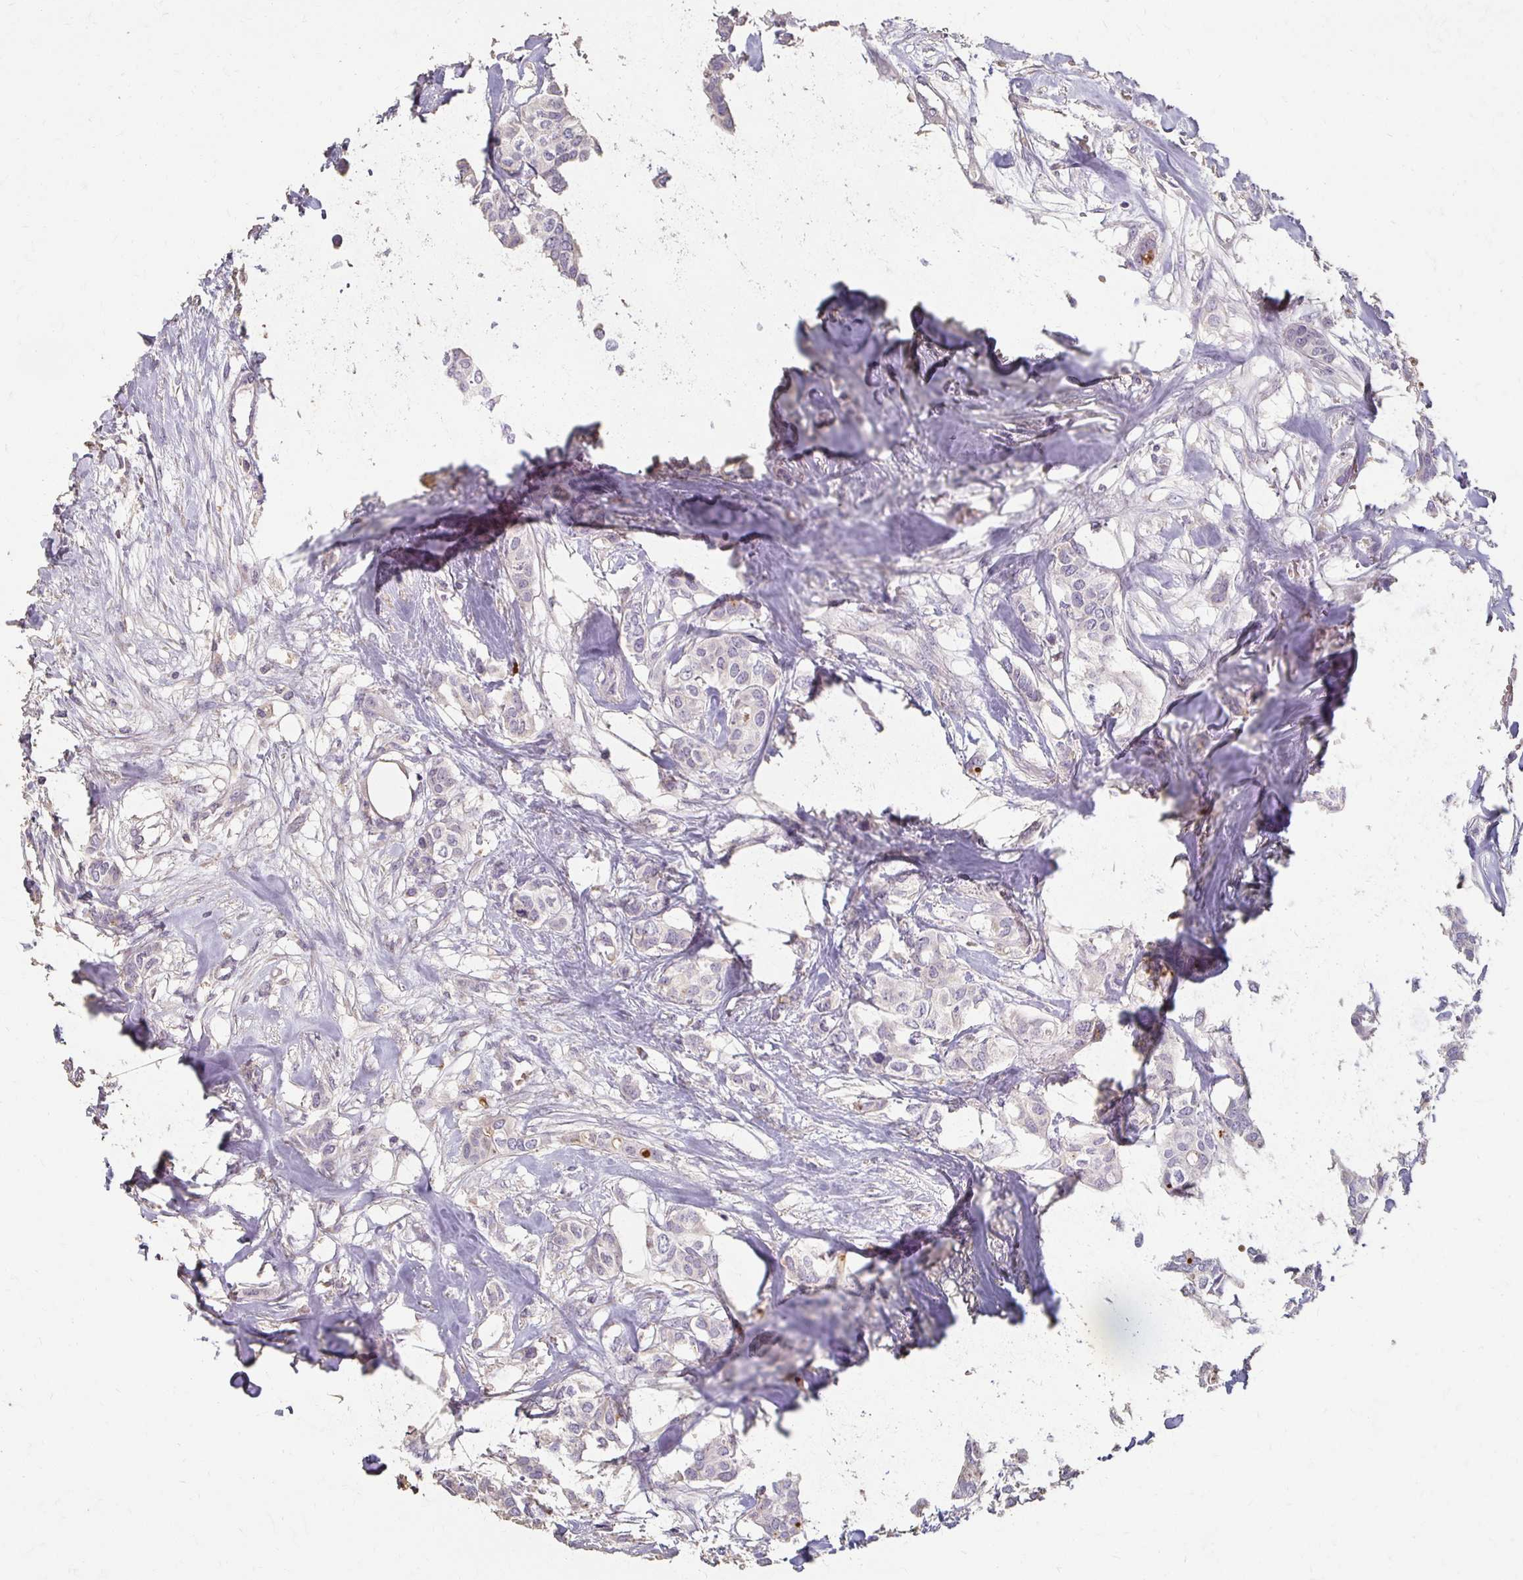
{"staining": {"intensity": "negative", "quantity": "none", "location": "none"}, "tissue": "breast cancer", "cell_type": "Tumor cells", "image_type": "cancer", "snomed": [{"axis": "morphology", "description": "Duct carcinoma"}, {"axis": "topography", "description": "Breast"}], "caption": "Infiltrating ductal carcinoma (breast) was stained to show a protein in brown. There is no significant positivity in tumor cells.", "gene": "BBS12", "patient": {"sex": "female", "age": 62}}